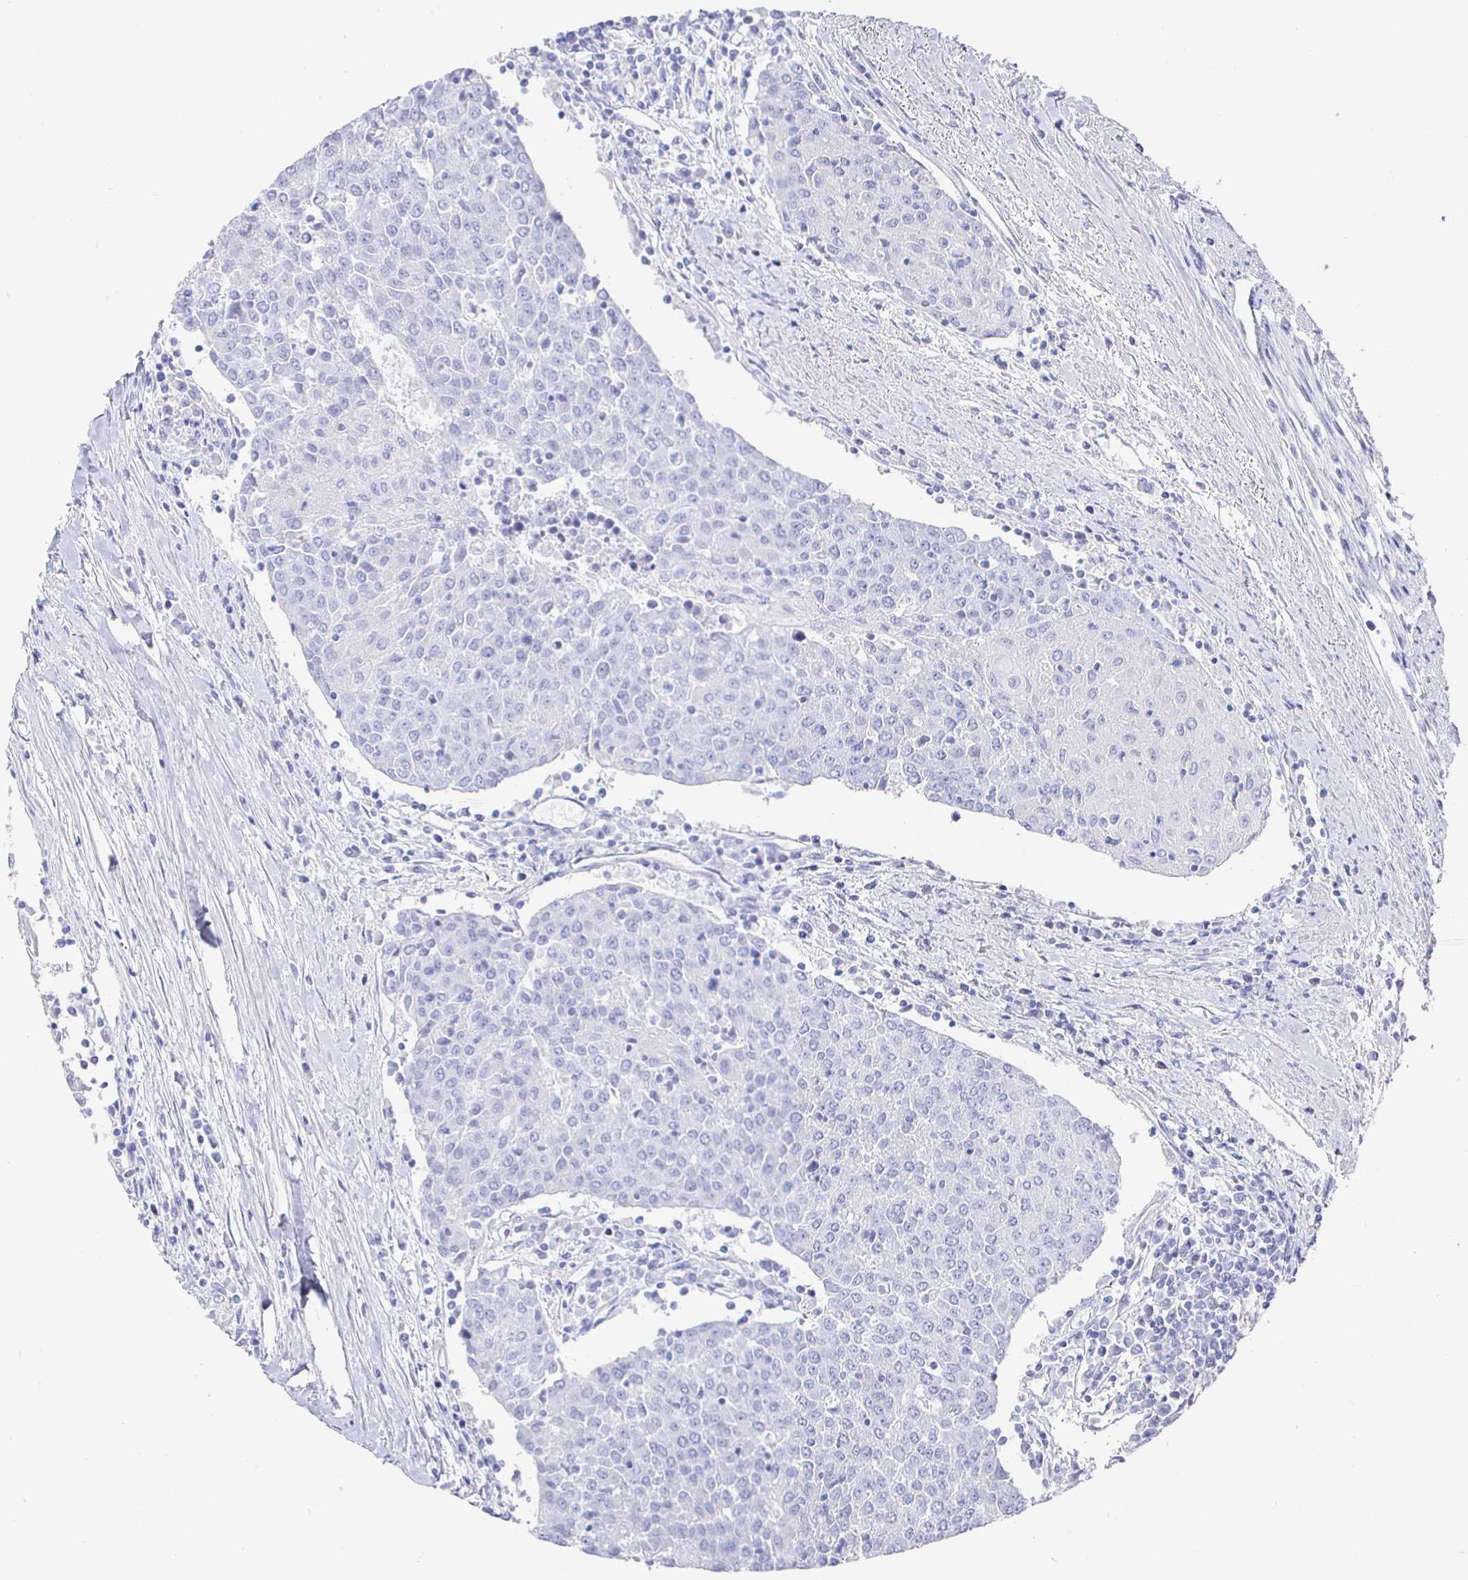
{"staining": {"intensity": "negative", "quantity": "none", "location": "none"}, "tissue": "urothelial cancer", "cell_type": "Tumor cells", "image_type": "cancer", "snomed": [{"axis": "morphology", "description": "Urothelial carcinoma, High grade"}, {"axis": "topography", "description": "Urinary bladder"}], "caption": "This is an immunohistochemistry image of human urothelial cancer. There is no positivity in tumor cells.", "gene": "CLCA1", "patient": {"sex": "female", "age": 85}}